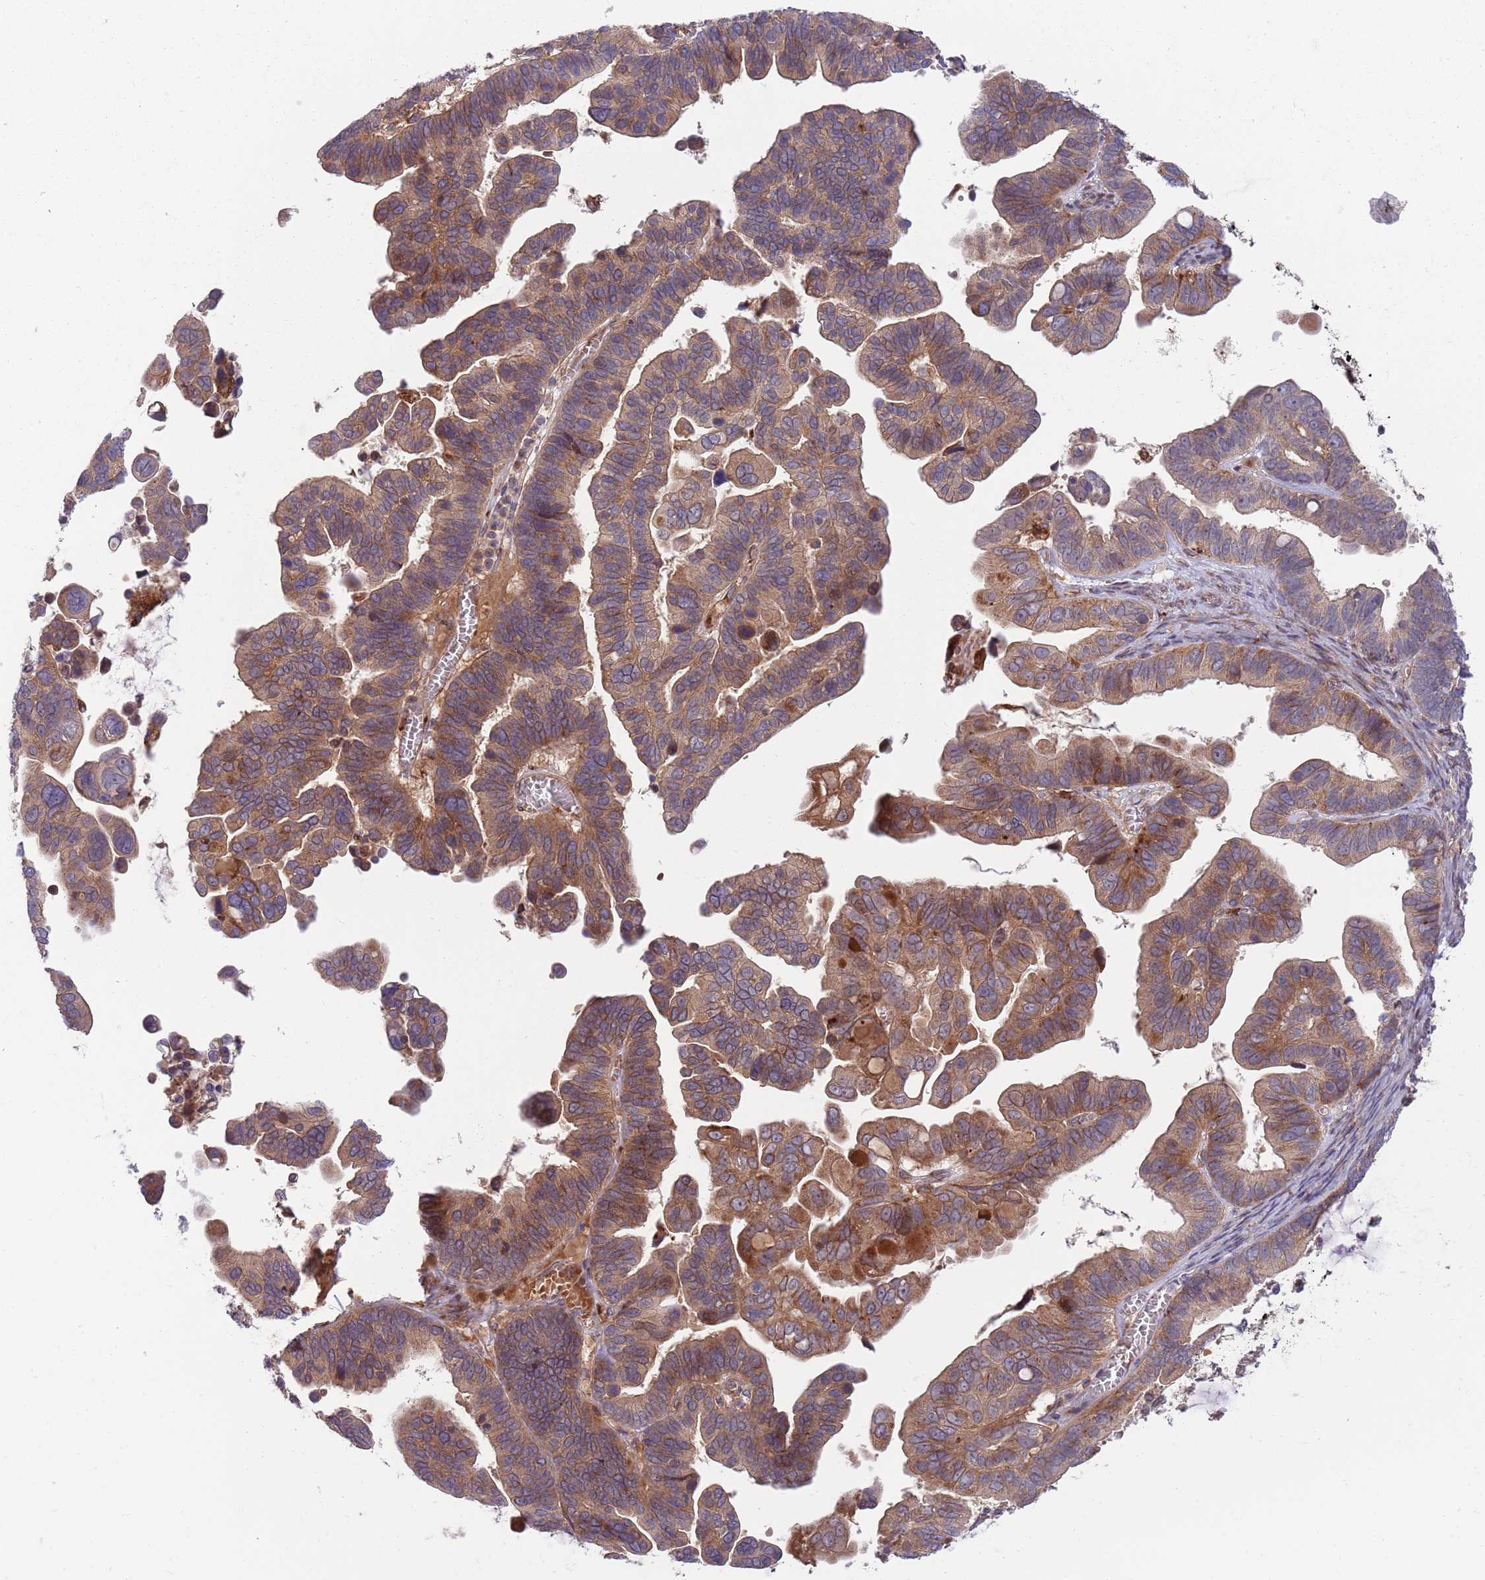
{"staining": {"intensity": "moderate", "quantity": ">75%", "location": "cytoplasmic/membranous"}, "tissue": "ovarian cancer", "cell_type": "Tumor cells", "image_type": "cancer", "snomed": [{"axis": "morphology", "description": "Cystadenocarcinoma, serous, NOS"}, {"axis": "topography", "description": "Ovary"}], "caption": "An immunohistochemistry histopathology image of tumor tissue is shown. Protein staining in brown labels moderate cytoplasmic/membranous positivity in ovarian cancer (serous cystadenocarcinoma) within tumor cells.", "gene": "BTBD7", "patient": {"sex": "female", "age": 56}}